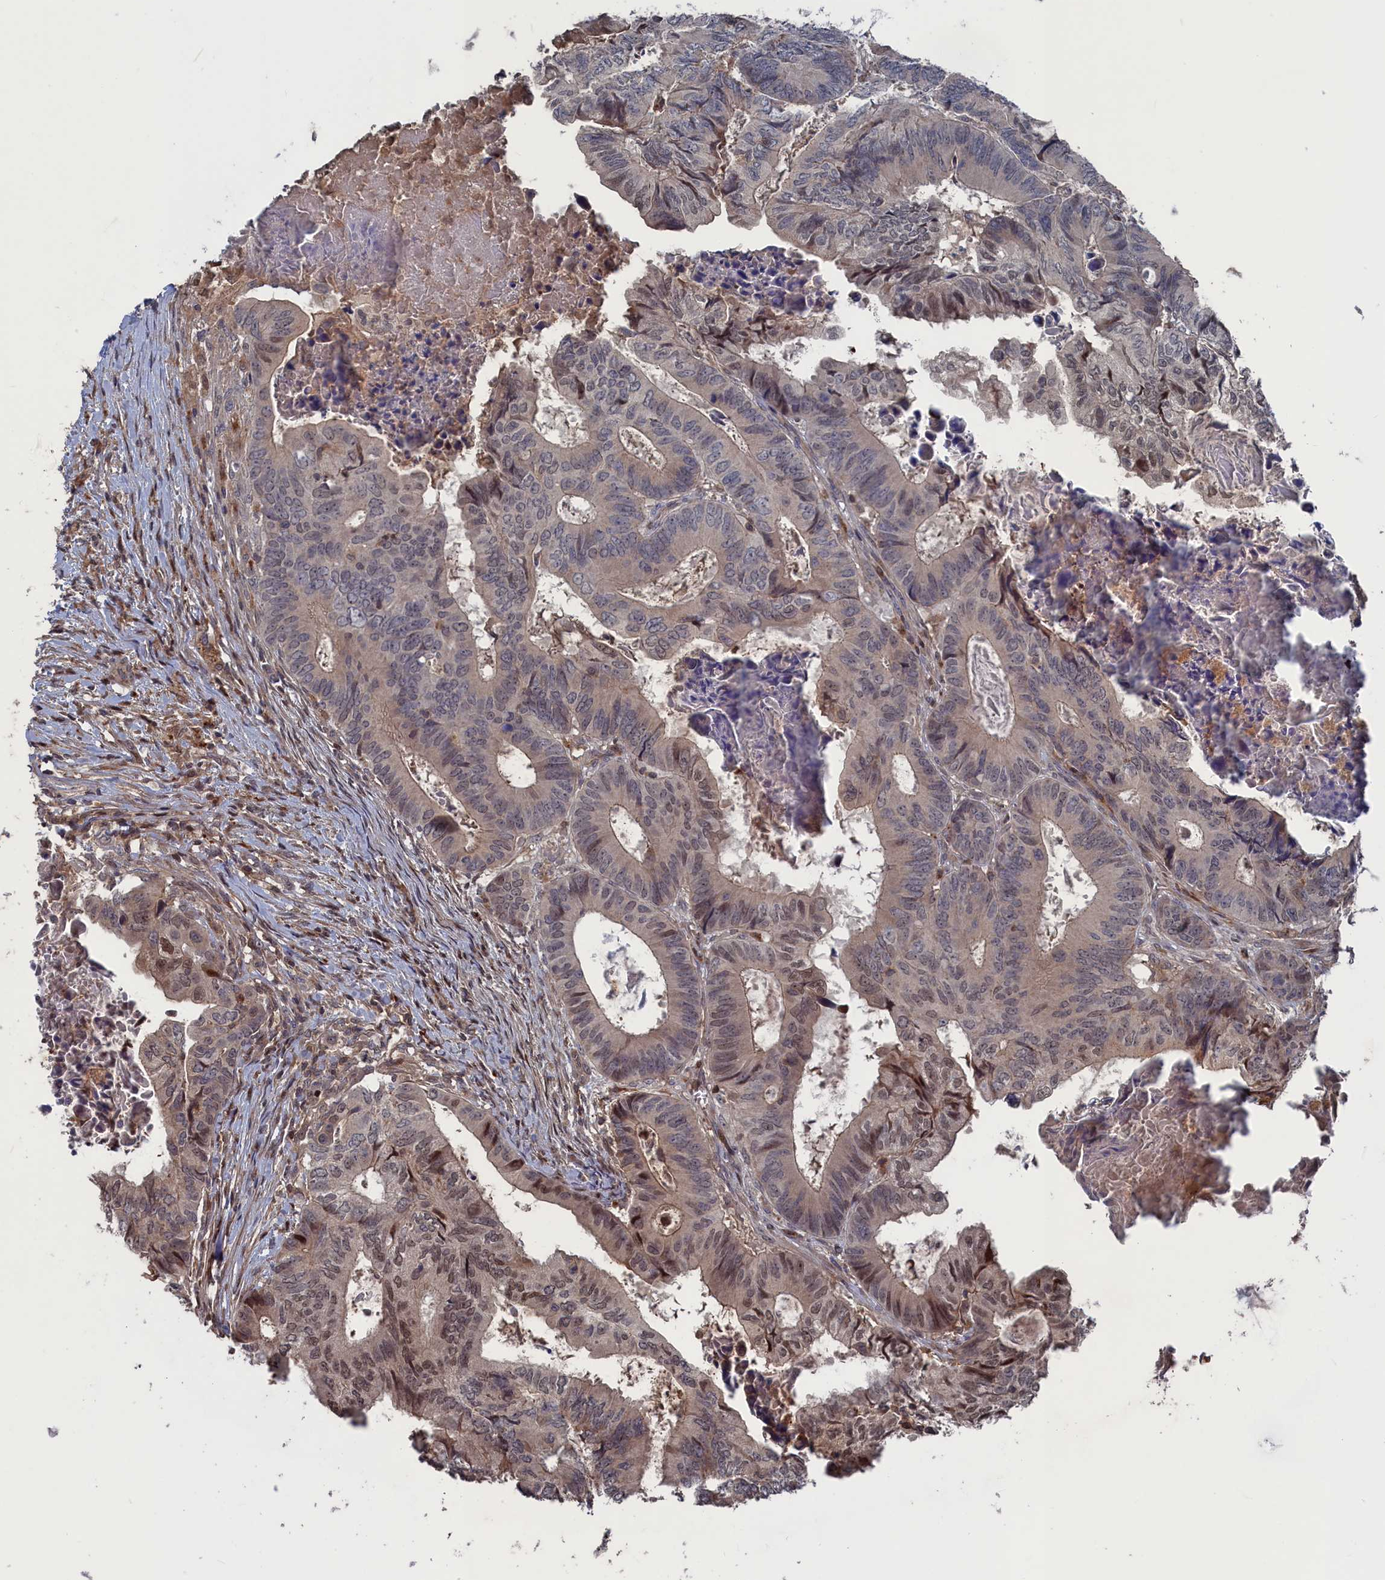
{"staining": {"intensity": "moderate", "quantity": "<25%", "location": "cytoplasmic/membranous,nuclear"}, "tissue": "colorectal cancer", "cell_type": "Tumor cells", "image_type": "cancer", "snomed": [{"axis": "morphology", "description": "Adenocarcinoma, NOS"}, {"axis": "topography", "description": "Colon"}], "caption": "Immunohistochemical staining of human colorectal cancer demonstrates low levels of moderate cytoplasmic/membranous and nuclear protein expression in about <25% of tumor cells.", "gene": "PLA2G15", "patient": {"sex": "male", "age": 85}}